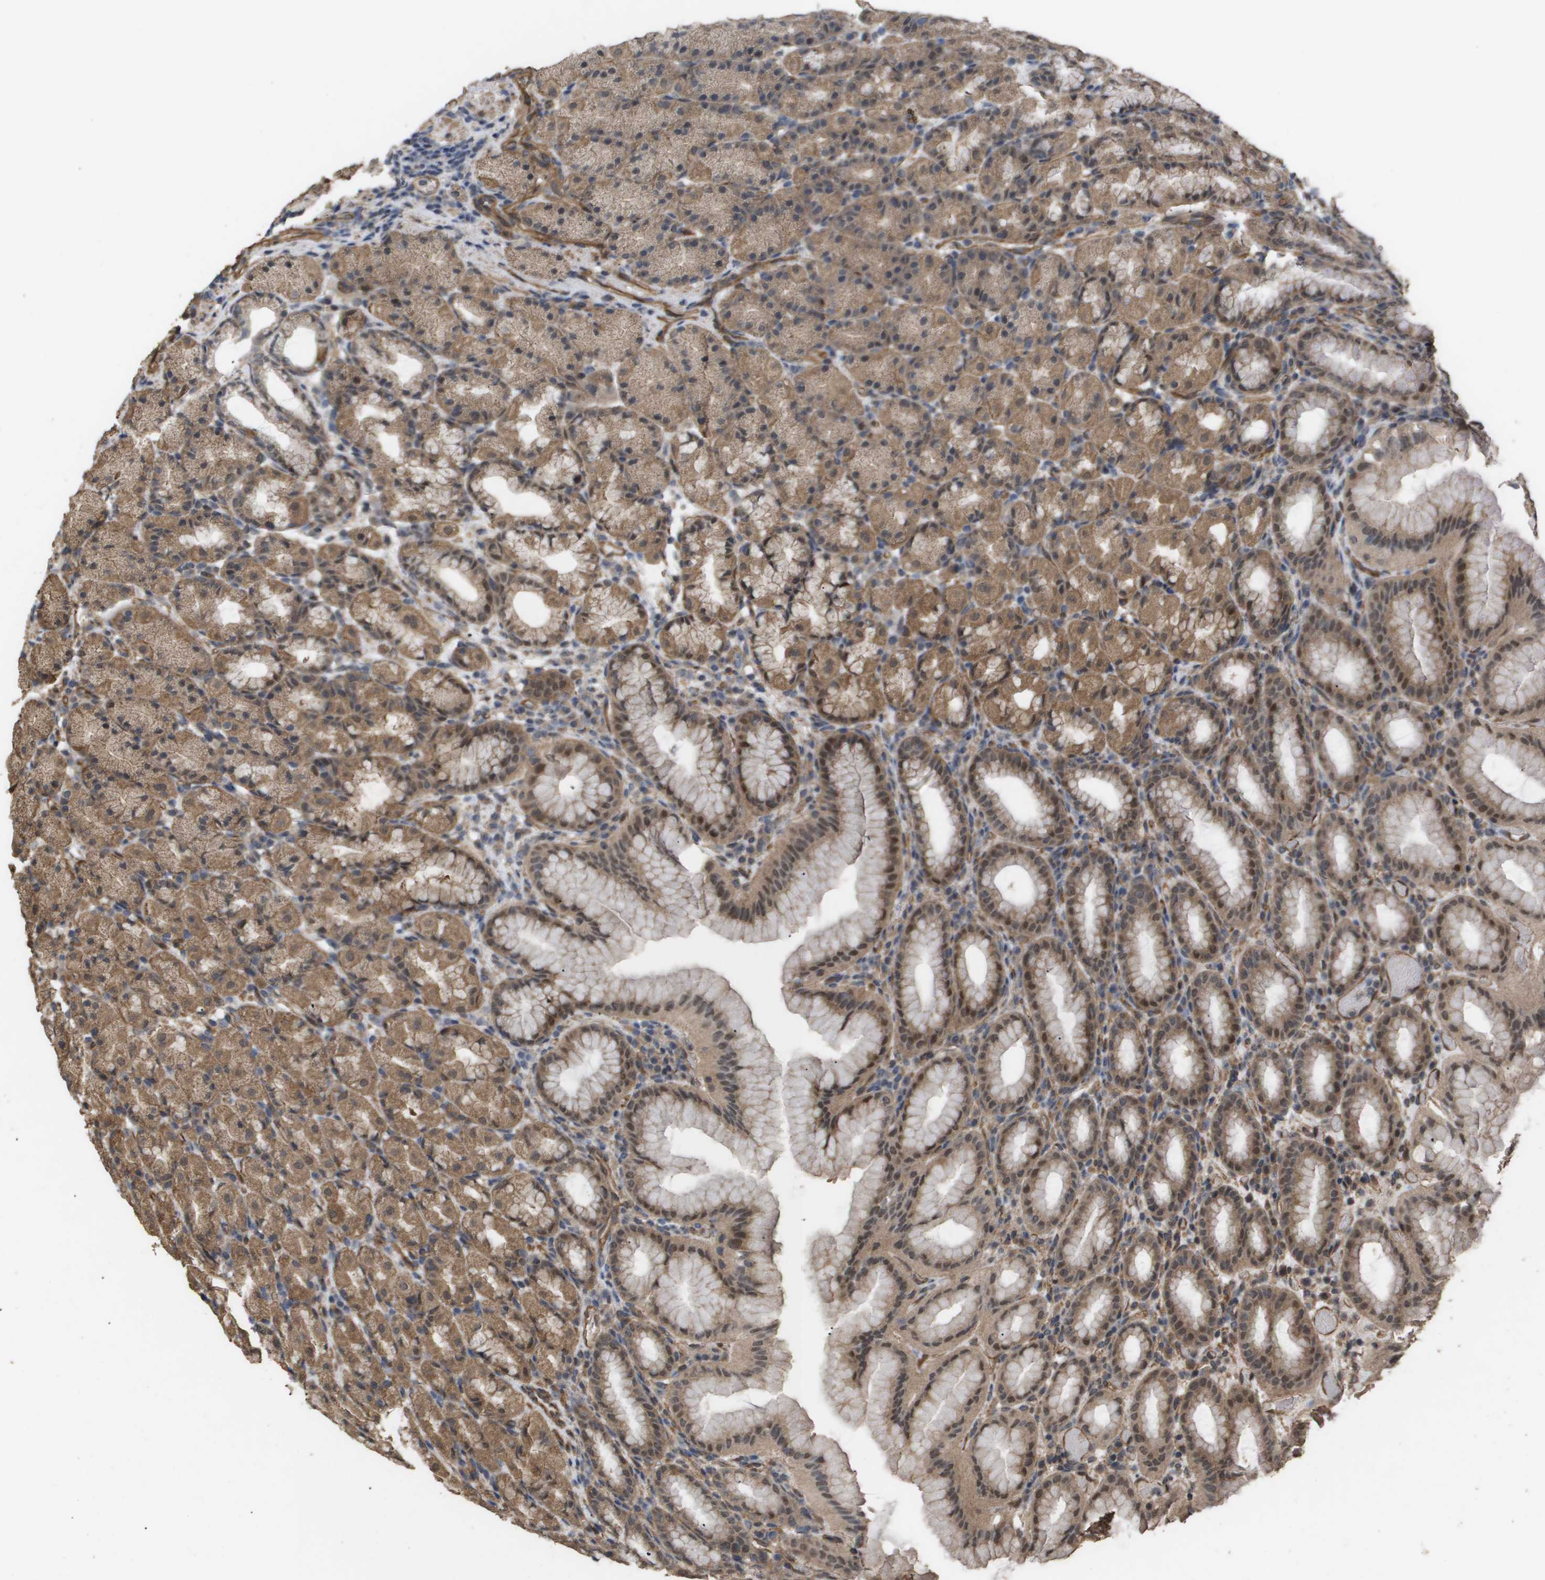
{"staining": {"intensity": "moderate", "quantity": ">75%", "location": "cytoplasmic/membranous"}, "tissue": "stomach", "cell_type": "Glandular cells", "image_type": "normal", "snomed": [{"axis": "morphology", "description": "Normal tissue, NOS"}, {"axis": "topography", "description": "Stomach, upper"}], "caption": "Unremarkable stomach displays moderate cytoplasmic/membranous staining in approximately >75% of glandular cells, visualized by immunohistochemistry. (IHC, brightfield microscopy, high magnification).", "gene": "CUL5", "patient": {"sex": "male", "age": 68}}